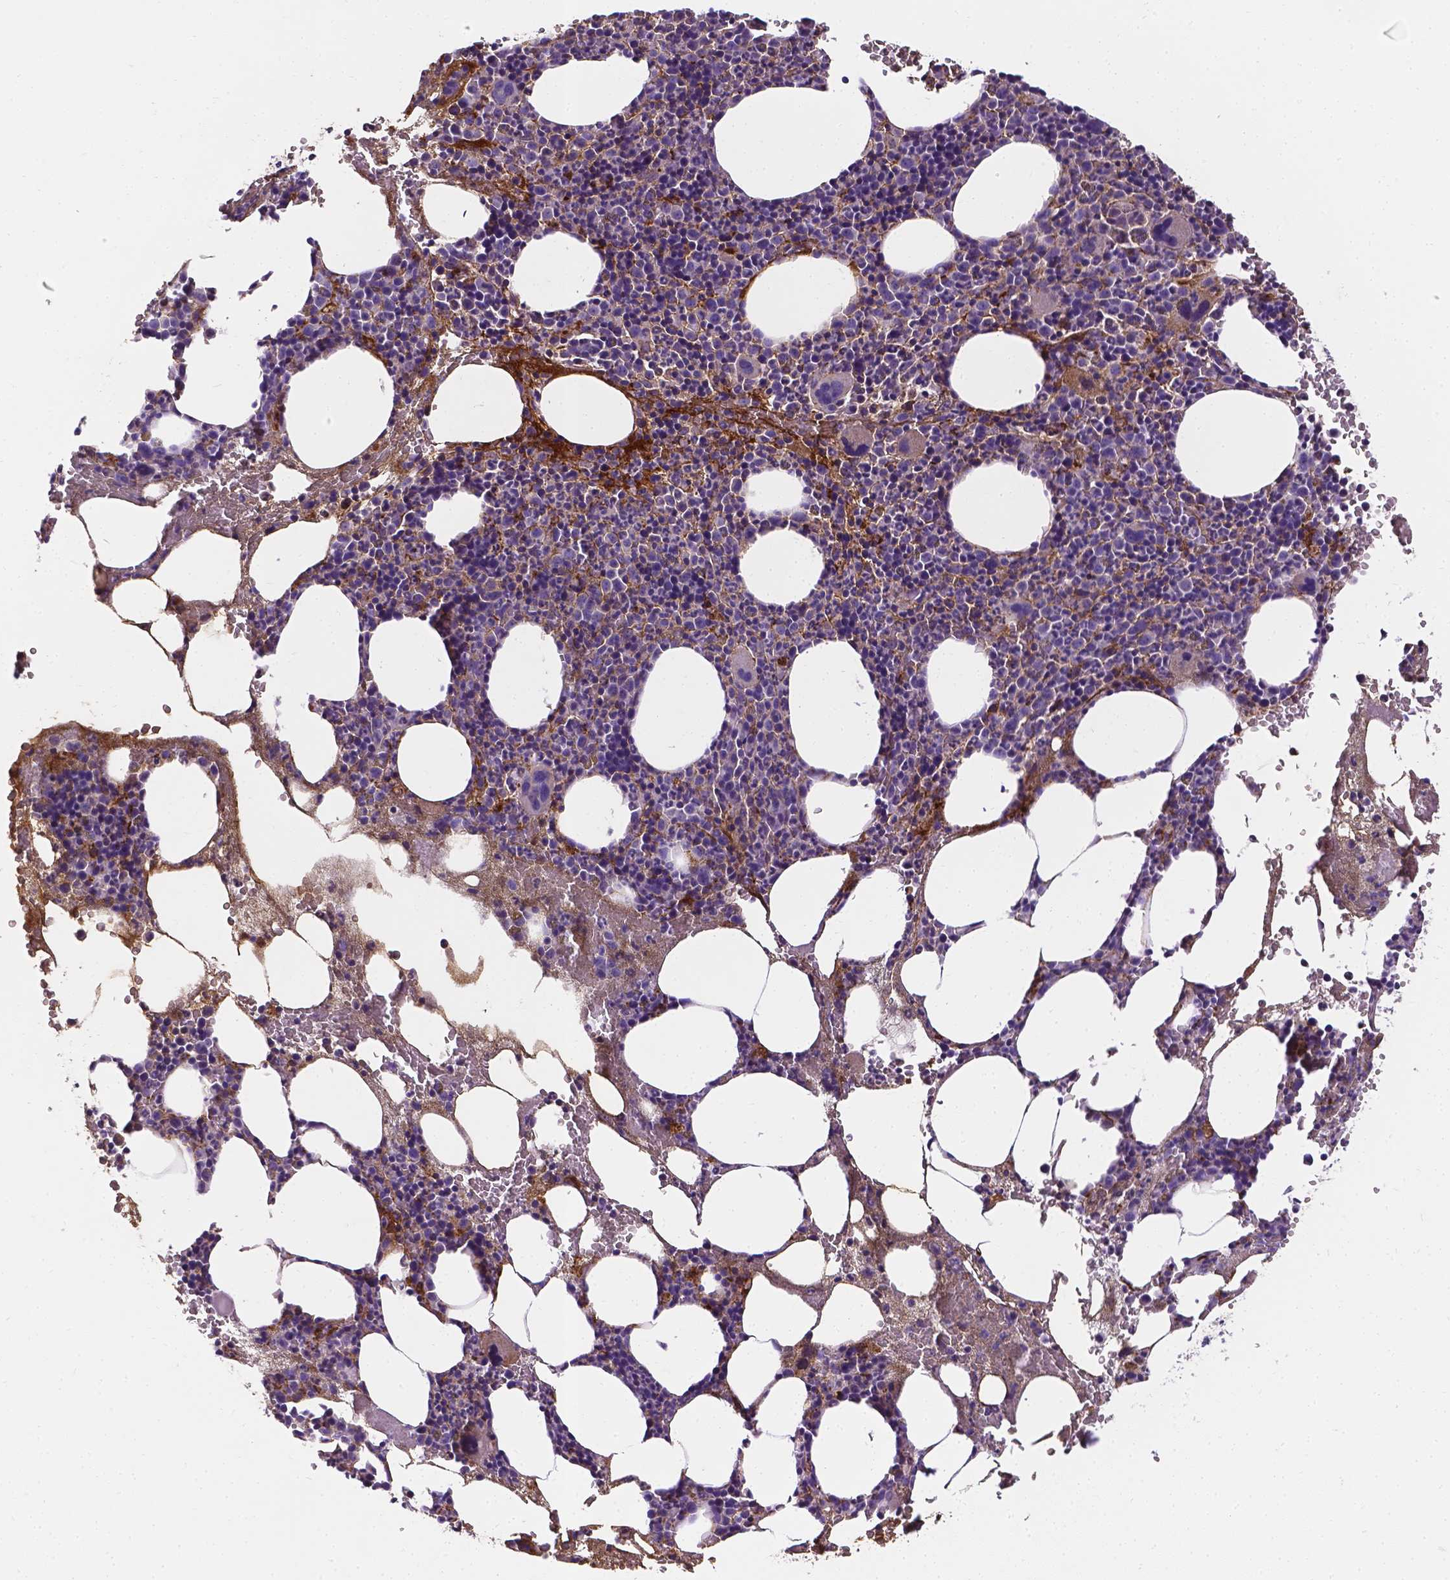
{"staining": {"intensity": "strong", "quantity": "<25%", "location": "cytoplasmic/membranous"}, "tissue": "bone marrow", "cell_type": "Hematopoietic cells", "image_type": "normal", "snomed": [{"axis": "morphology", "description": "Normal tissue, NOS"}, {"axis": "topography", "description": "Bone marrow"}], "caption": "The photomicrograph reveals staining of benign bone marrow, revealing strong cytoplasmic/membranous protein staining (brown color) within hematopoietic cells. The staining is performed using DAB brown chromogen to label protein expression. The nuclei are counter-stained blue using hematoxylin.", "gene": "APOE", "patient": {"sex": "male", "age": 89}}